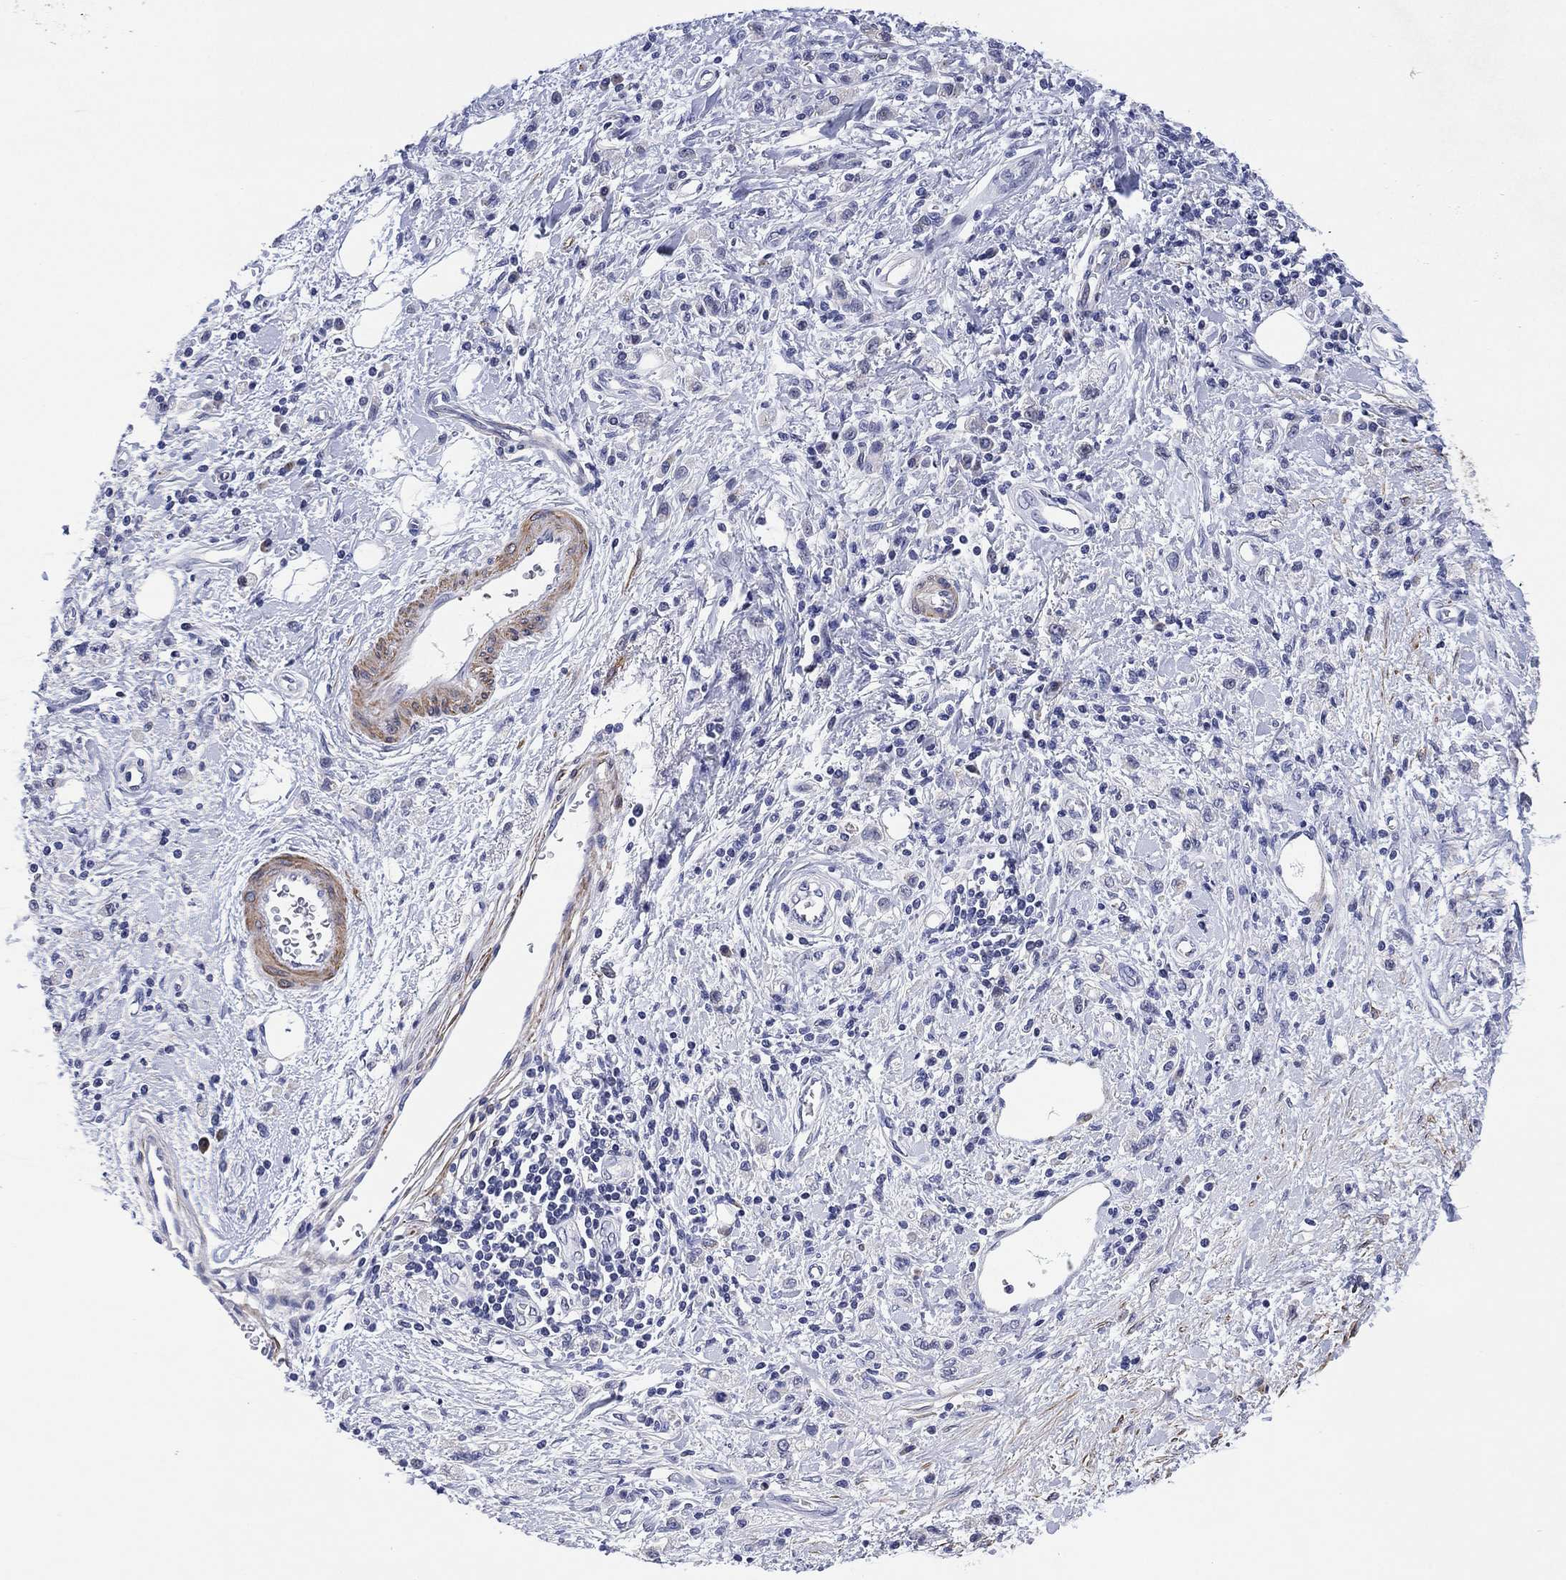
{"staining": {"intensity": "negative", "quantity": "none", "location": "none"}, "tissue": "stomach cancer", "cell_type": "Tumor cells", "image_type": "cancer", "snomed": [{"axis": "morphology", "description": "Adenocarcinoma, NOS"}, {"axis": "topography", "description": "Stomach"}], "caption": "Immunohistochemistry (IHC) of human adenocarcinoma (stomach) exhibits no expression in tumor cells.", "gene": "CLIP3", "patient": {"sex": "male", "age": 77}}